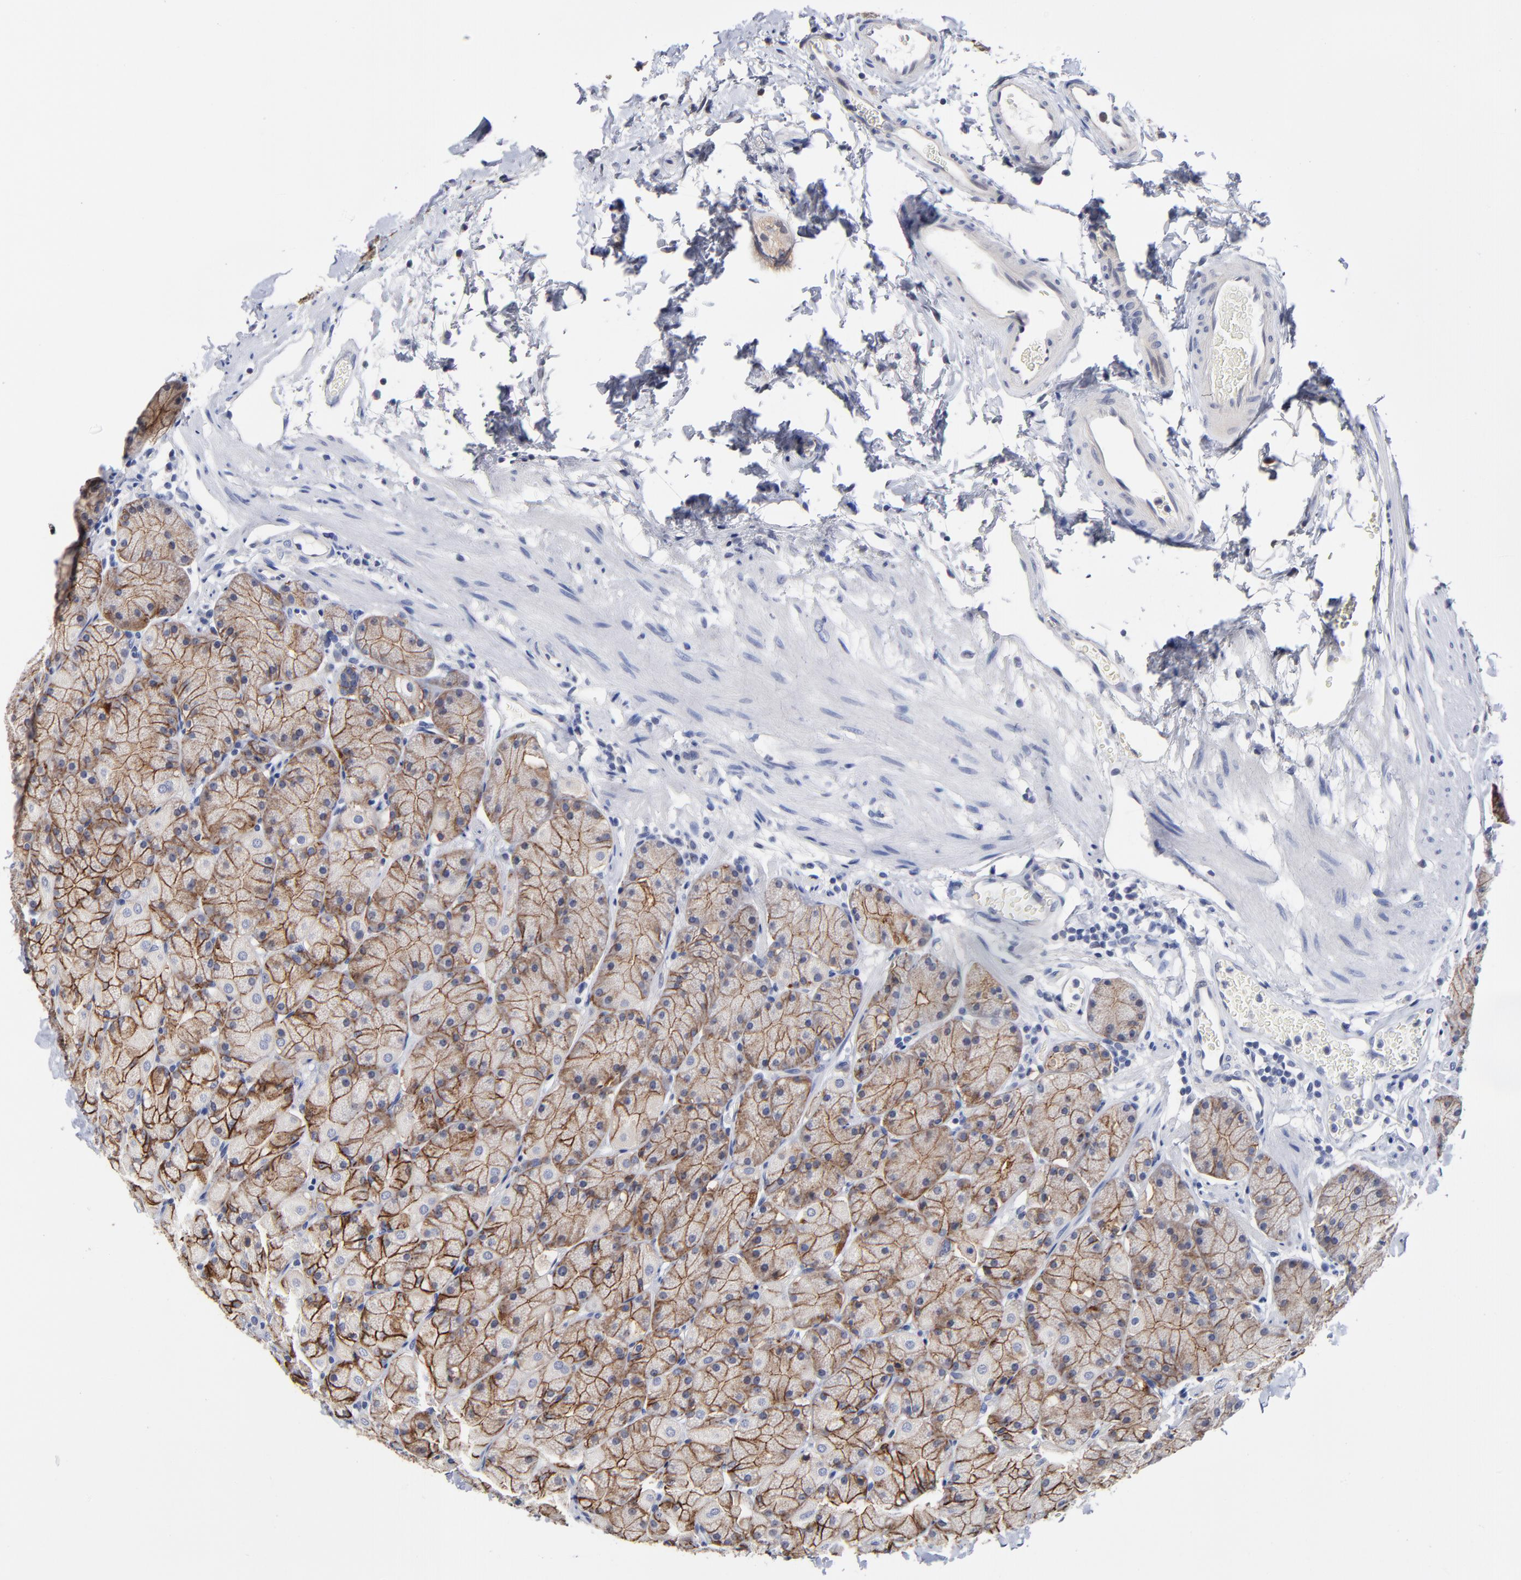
{"staining": {"intensity": "strong", "quantity": "25%-75%", "location": "cytoplasmic/membranous"}, "tissue": "stomach", "cell_type": "Glandular cells", "image_type": "normal", "snomed": [{"axis": "morphology", "description": "Normal tissue, NOS"}, {"axis": "topography", "description": "Stomach, upper"}, {"axis": "topography", "description": "Stomach"}], "caption": "Approximately 25%-75% of glandular cells in normal human stomach reveal strong cytoplasmic/membranous protein positivity as visualized by brown immunohistochemical staining.", "gene": "CXADR", "patient": {"sex": "male", "age": 76}}